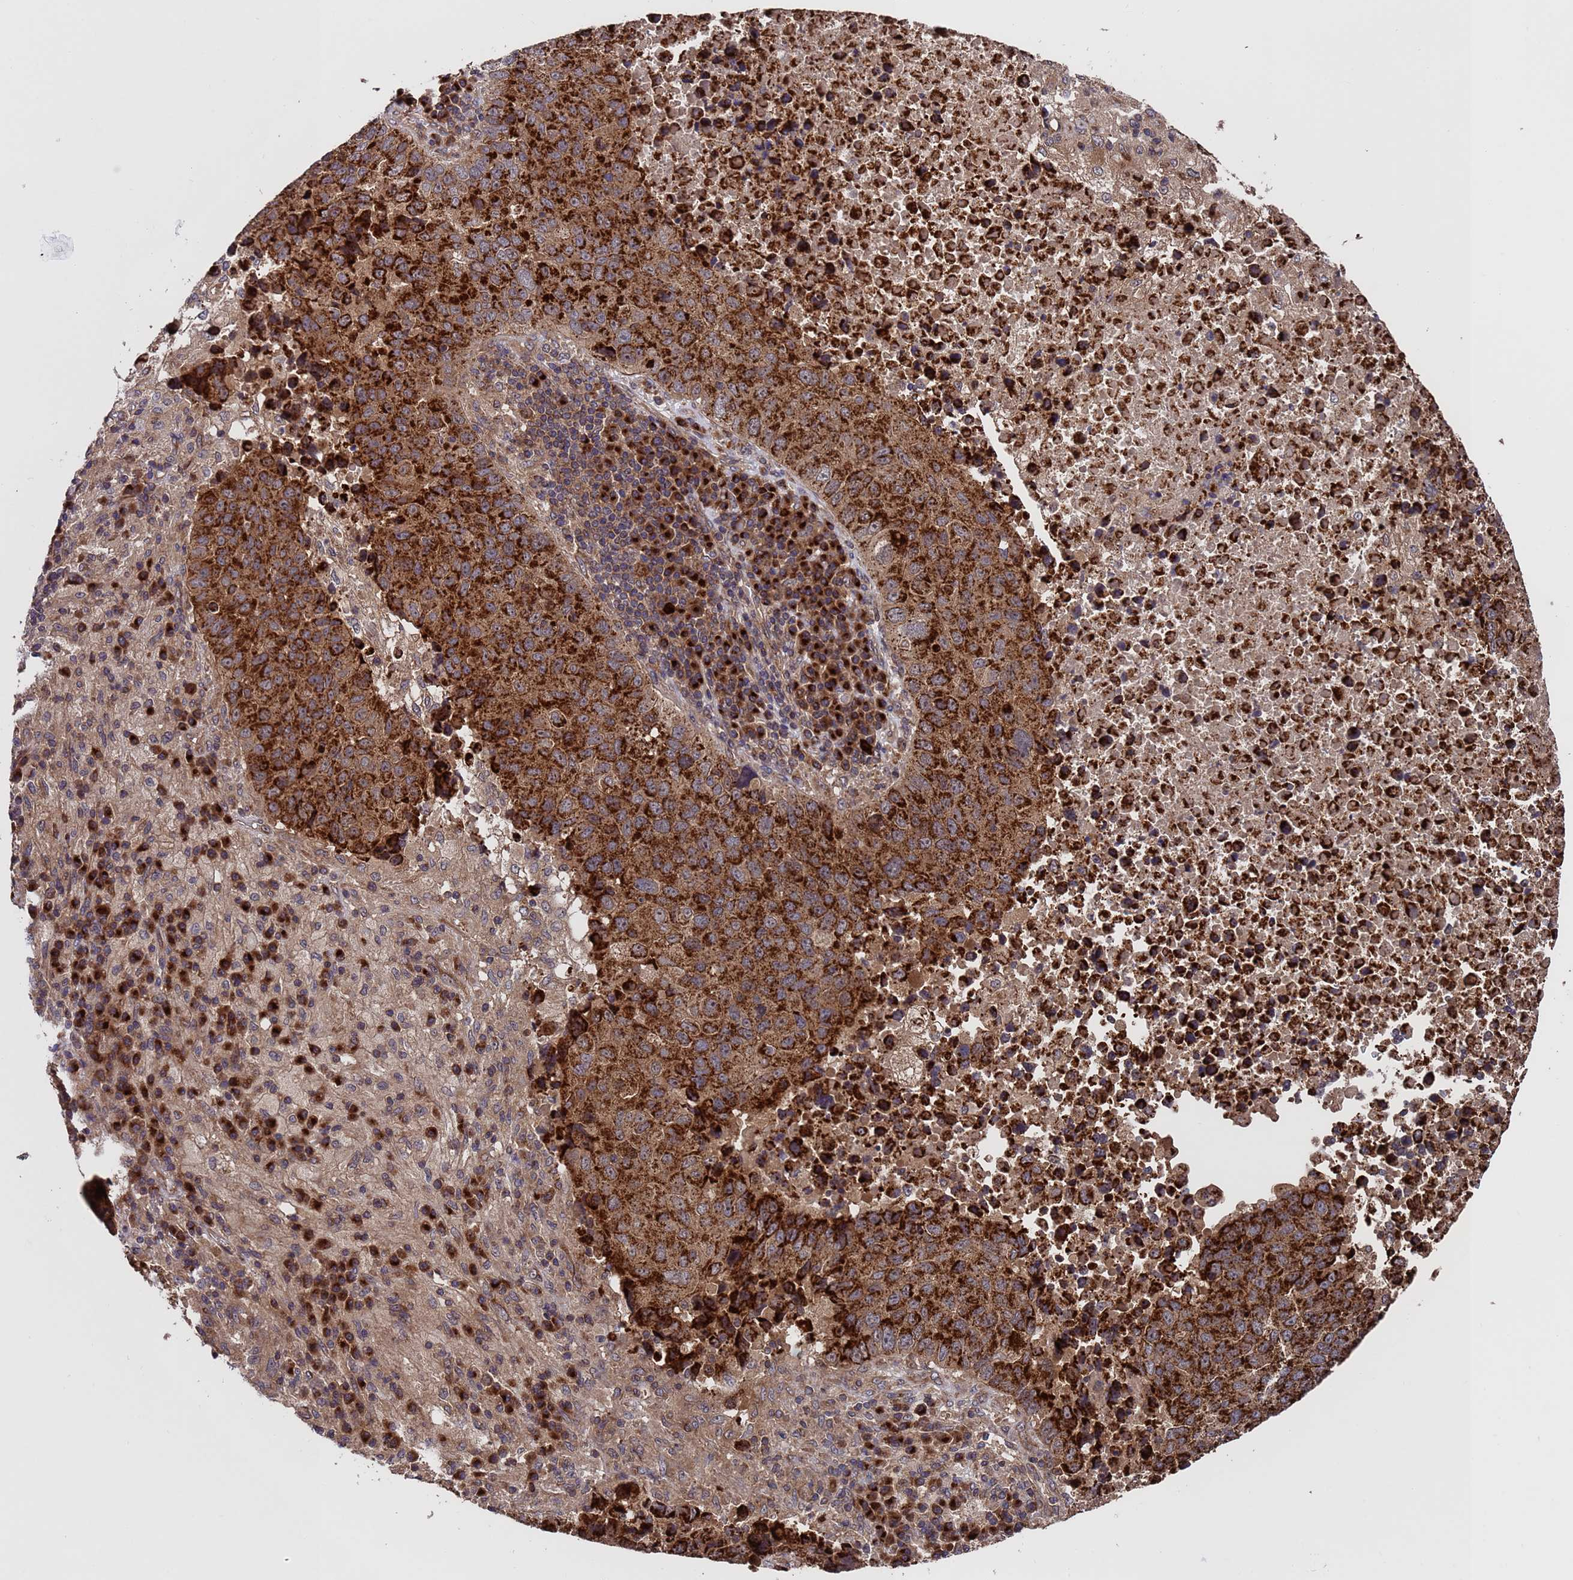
{"staining": {"intensity": "strong", "quantity": ">75%", "location": "cytoplasmic/membranous"}, "tissue": "lung cancer", "cell_type": "Tumor cells", "image_type": "cancer", "snomed": [{"axis": "morphology", "description": "Squamous cell carcinoma, NOS"}, {"axis": "topography", "description": "Lung"}], "caption": "There is high levels of strong cytoplasmic/membranous expression in tumor cells of lung cancer, as demonstrated by immunohistochemical staining (brown color).", "gene": "TSR3", "patient": {"sex": "male", "age": 73}}